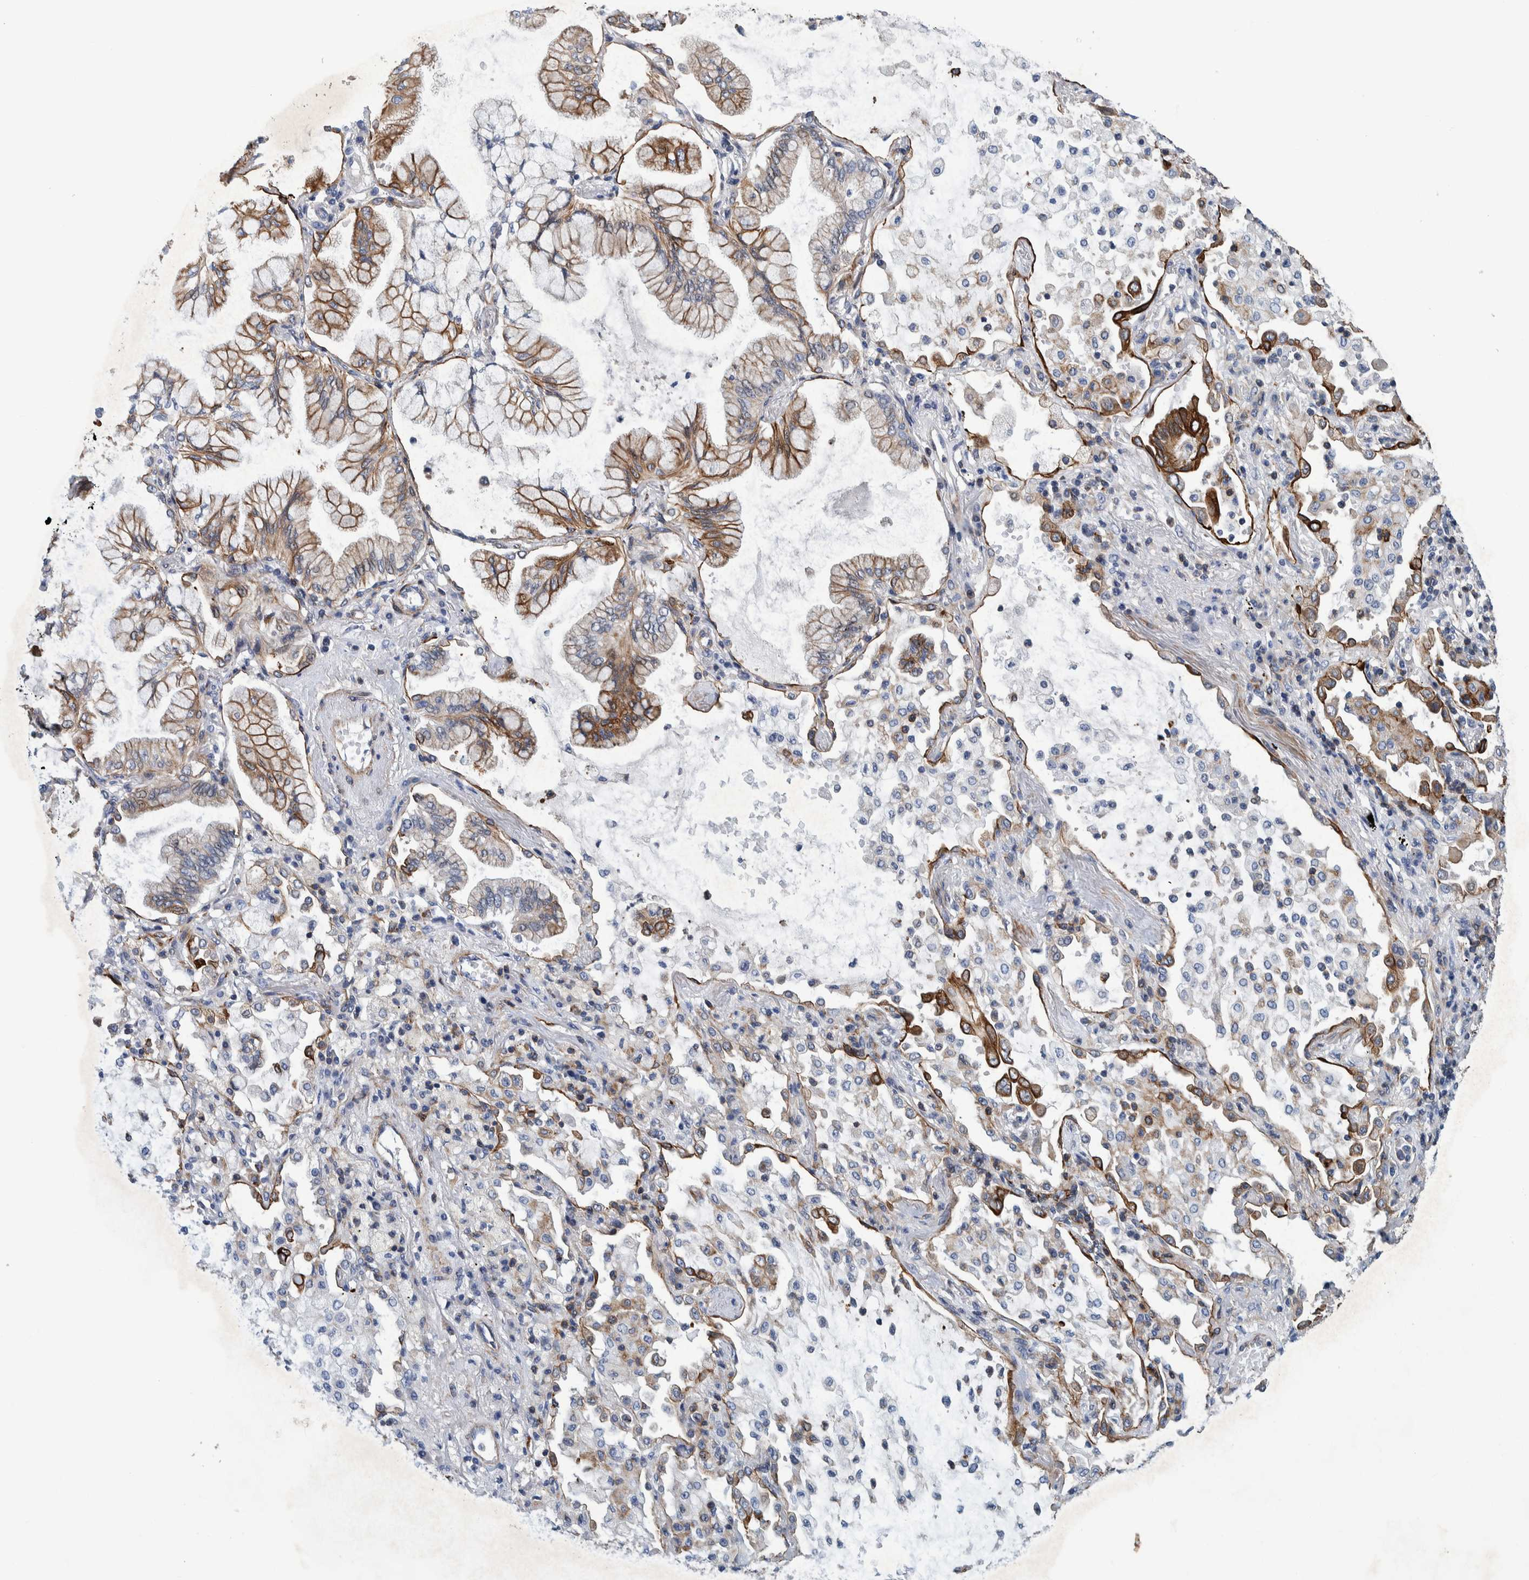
{"staining": {"intensity": "moderate", "quantity": ">75%", "location": "cytoplasmic/membranous"}, "tissue": "lung cancer", "cell_type": "Tumor cells", "image_type": "cancer", "snomed": [{"axis": "morphology", "description": "Adenocarcinoma, NOS"}, {"axis": "topography", "description": "Lung"}], "caption": "DAB (3,3'-diaminobenzidine) immunohistochemical staining of lung cancer (adenocarcinoma) reveals moderate cytoplasmic/membranous protein positivity in about >75% of tumor cells.", "gene": "MKS1", "patient": {"sex": "female", "age": 70}}